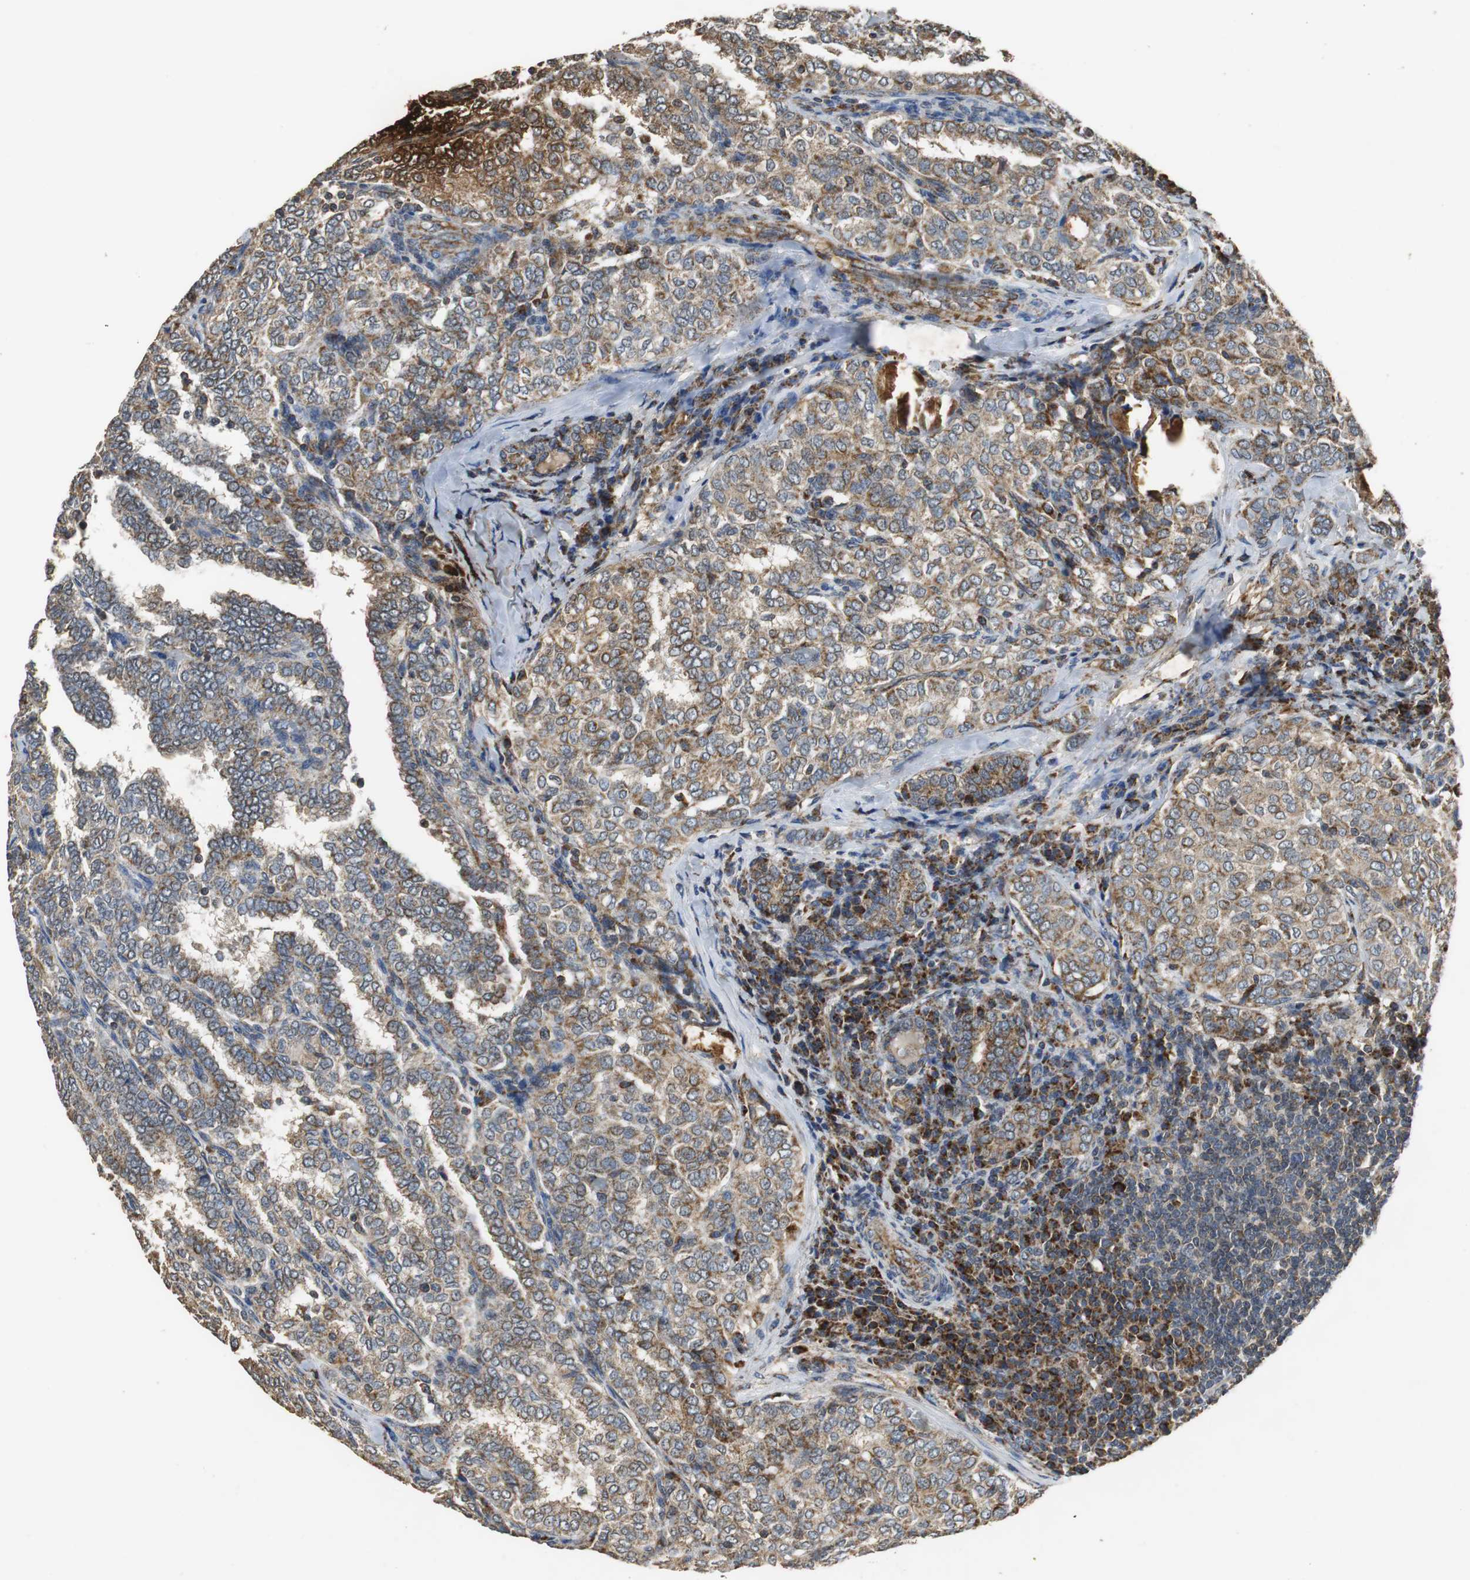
{"staining": {"intensity": "weak", "quantity": "25%-75%", "location": "cytoplasmic/membranous"}, "tissue": "thyroid cancer", "cell_type": "Tumor cells", "image_type": "cancer", "snomed": [{"axis": "morphology", "description": "Papillary adenocarcinoma, NOS"}, {"axis": "topography", "description": "Thyroid gland"}], "caption": "IHC photomicrograph of neoplastic tissue: human papillary adenocarcinoma (thyroid) stained using IHC shows low levels of weak protein expression localized specifically in the cytoplasmic/membranous of tumor cells, appearing as a cytoplasmic/membranous brown color.", "gene": "NNT", "patient": {"sex": "female", "age": 30}}